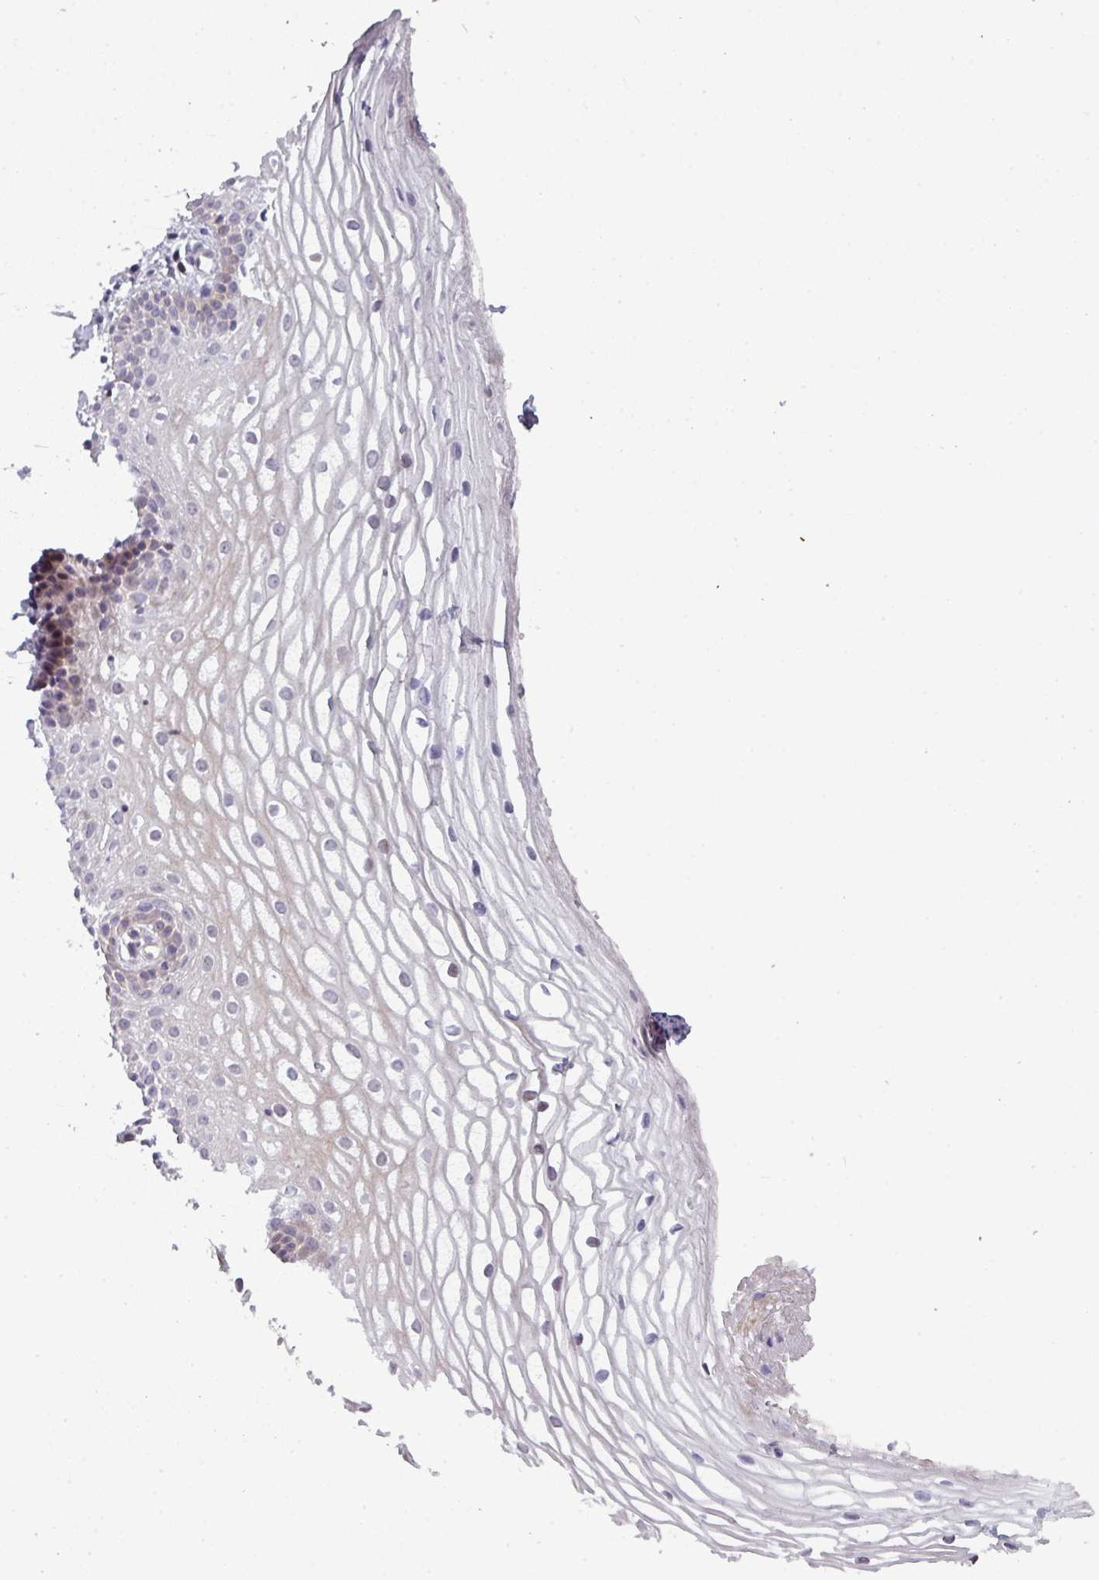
{"staining": {"intensity": "moderate", "quantity": "<25%", "location": "cytoplasmic/membranous,nuclear"}, "tissue": "vagina", "cell_type": "Squamous epithelial cells", "image_type": "normal", "snomed": [{"axis": "morphology", "description": "Normal tissue, NOS"}, {"axis": "topography", "description": "Vagina"}], "caption": "Protein analysis of benign vagina demonstrates moderate cytoplasmic/membranous,nuclear expression in approximately <25% of squamous epithelial cells. The protein is shown in brown color, while the nuclei are stained blue.", "gene": "PRAMEF12", "patient": {"sex": "female", "age": 56}}